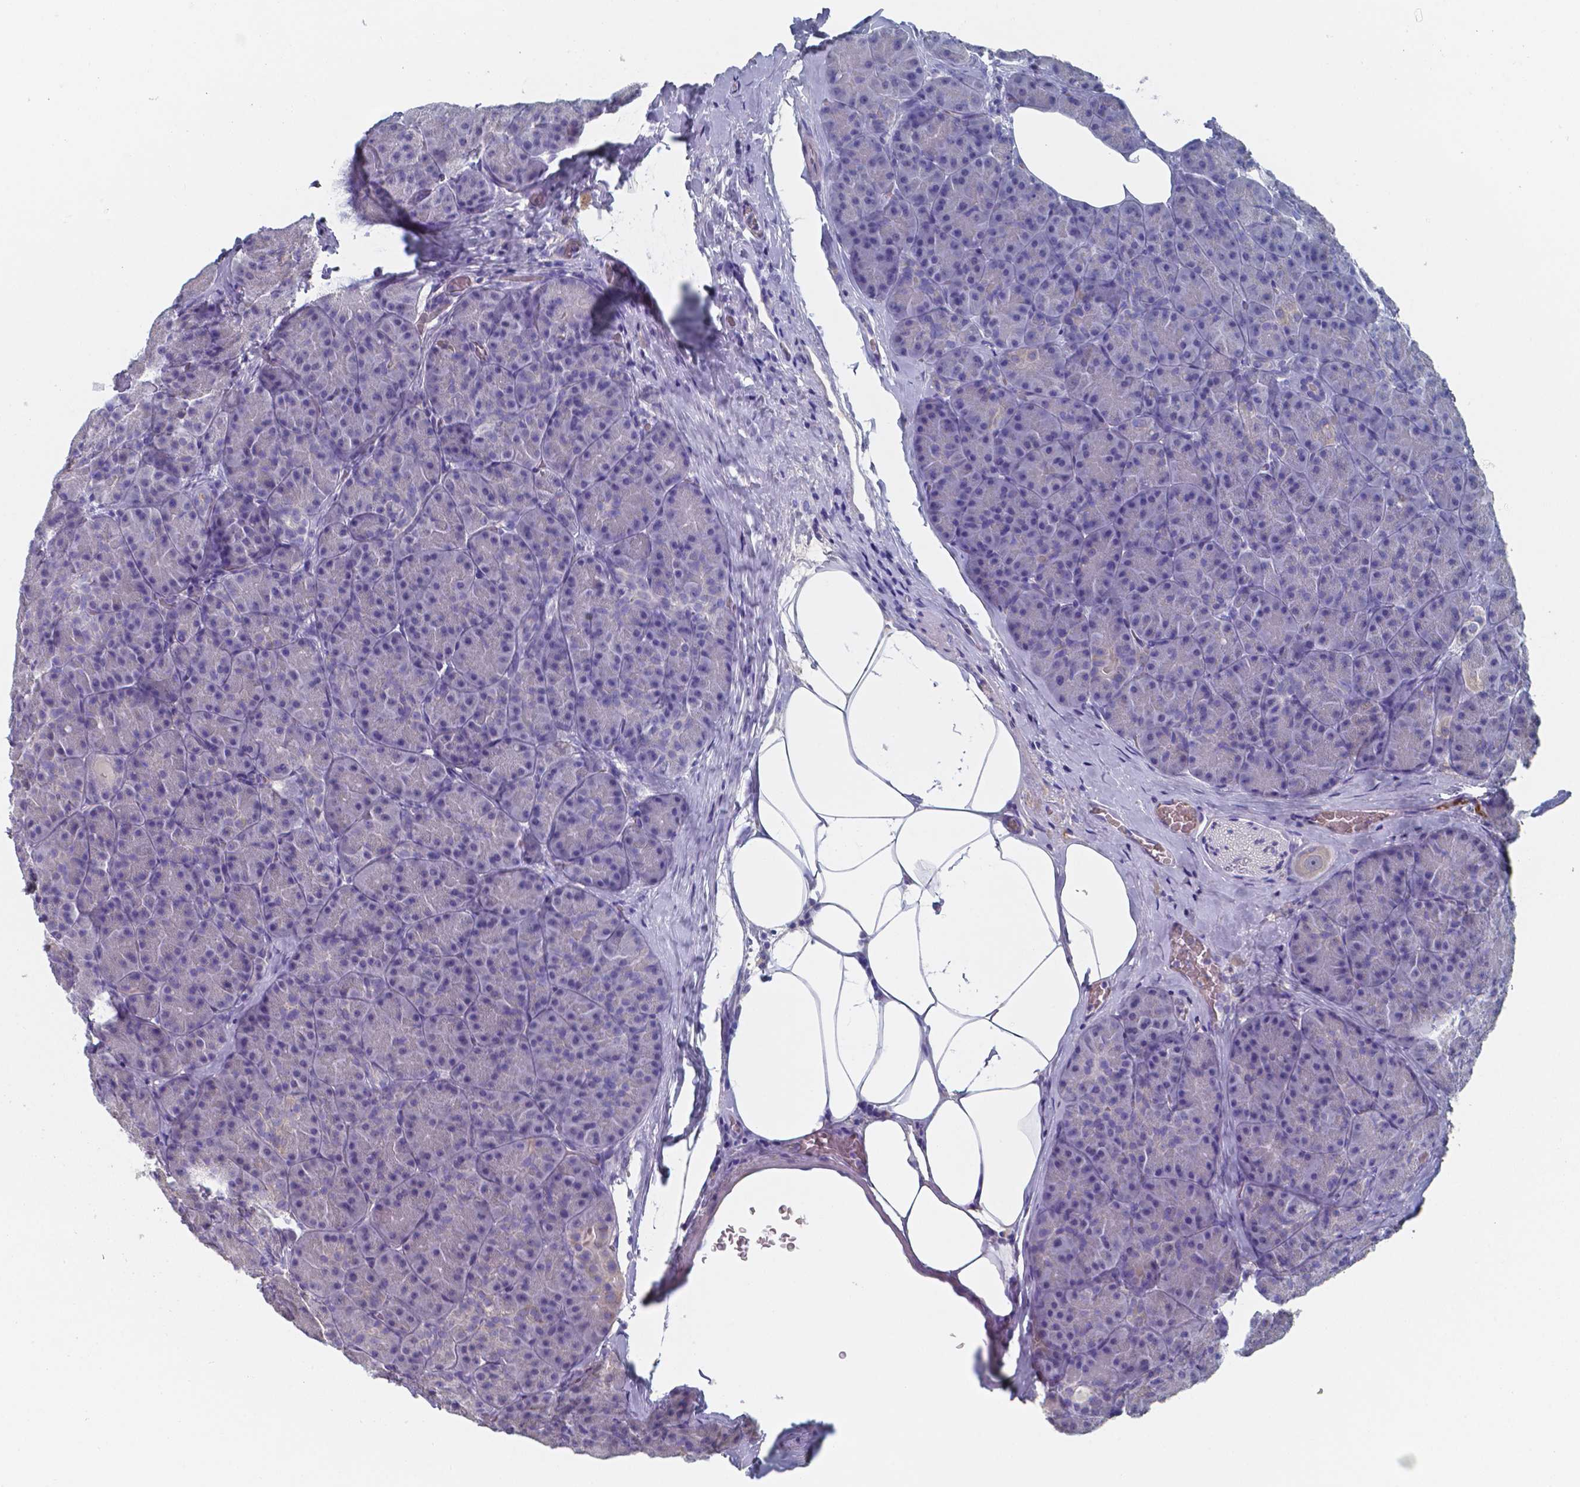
{"staining": {"intensity": "negative", "quantity": "none", "location": "none"}, "tissue": "pancreas", "cell_type": "Exocrine glandular cells", "image_type": "normal", "snomed": [{"axis": "morphology", "description": "Normal tissue, NOS"}, {"axis": "topography", "description": "Pancreas"}], "caption": "Immunohistochemistry photomicrograph of normal pancreas: pancreas stained with DAB reveals no significant protein positivity in exocrine glandular cells.", "gene": "BTBD17", "patient": {"sex": "male", "age": 57}}